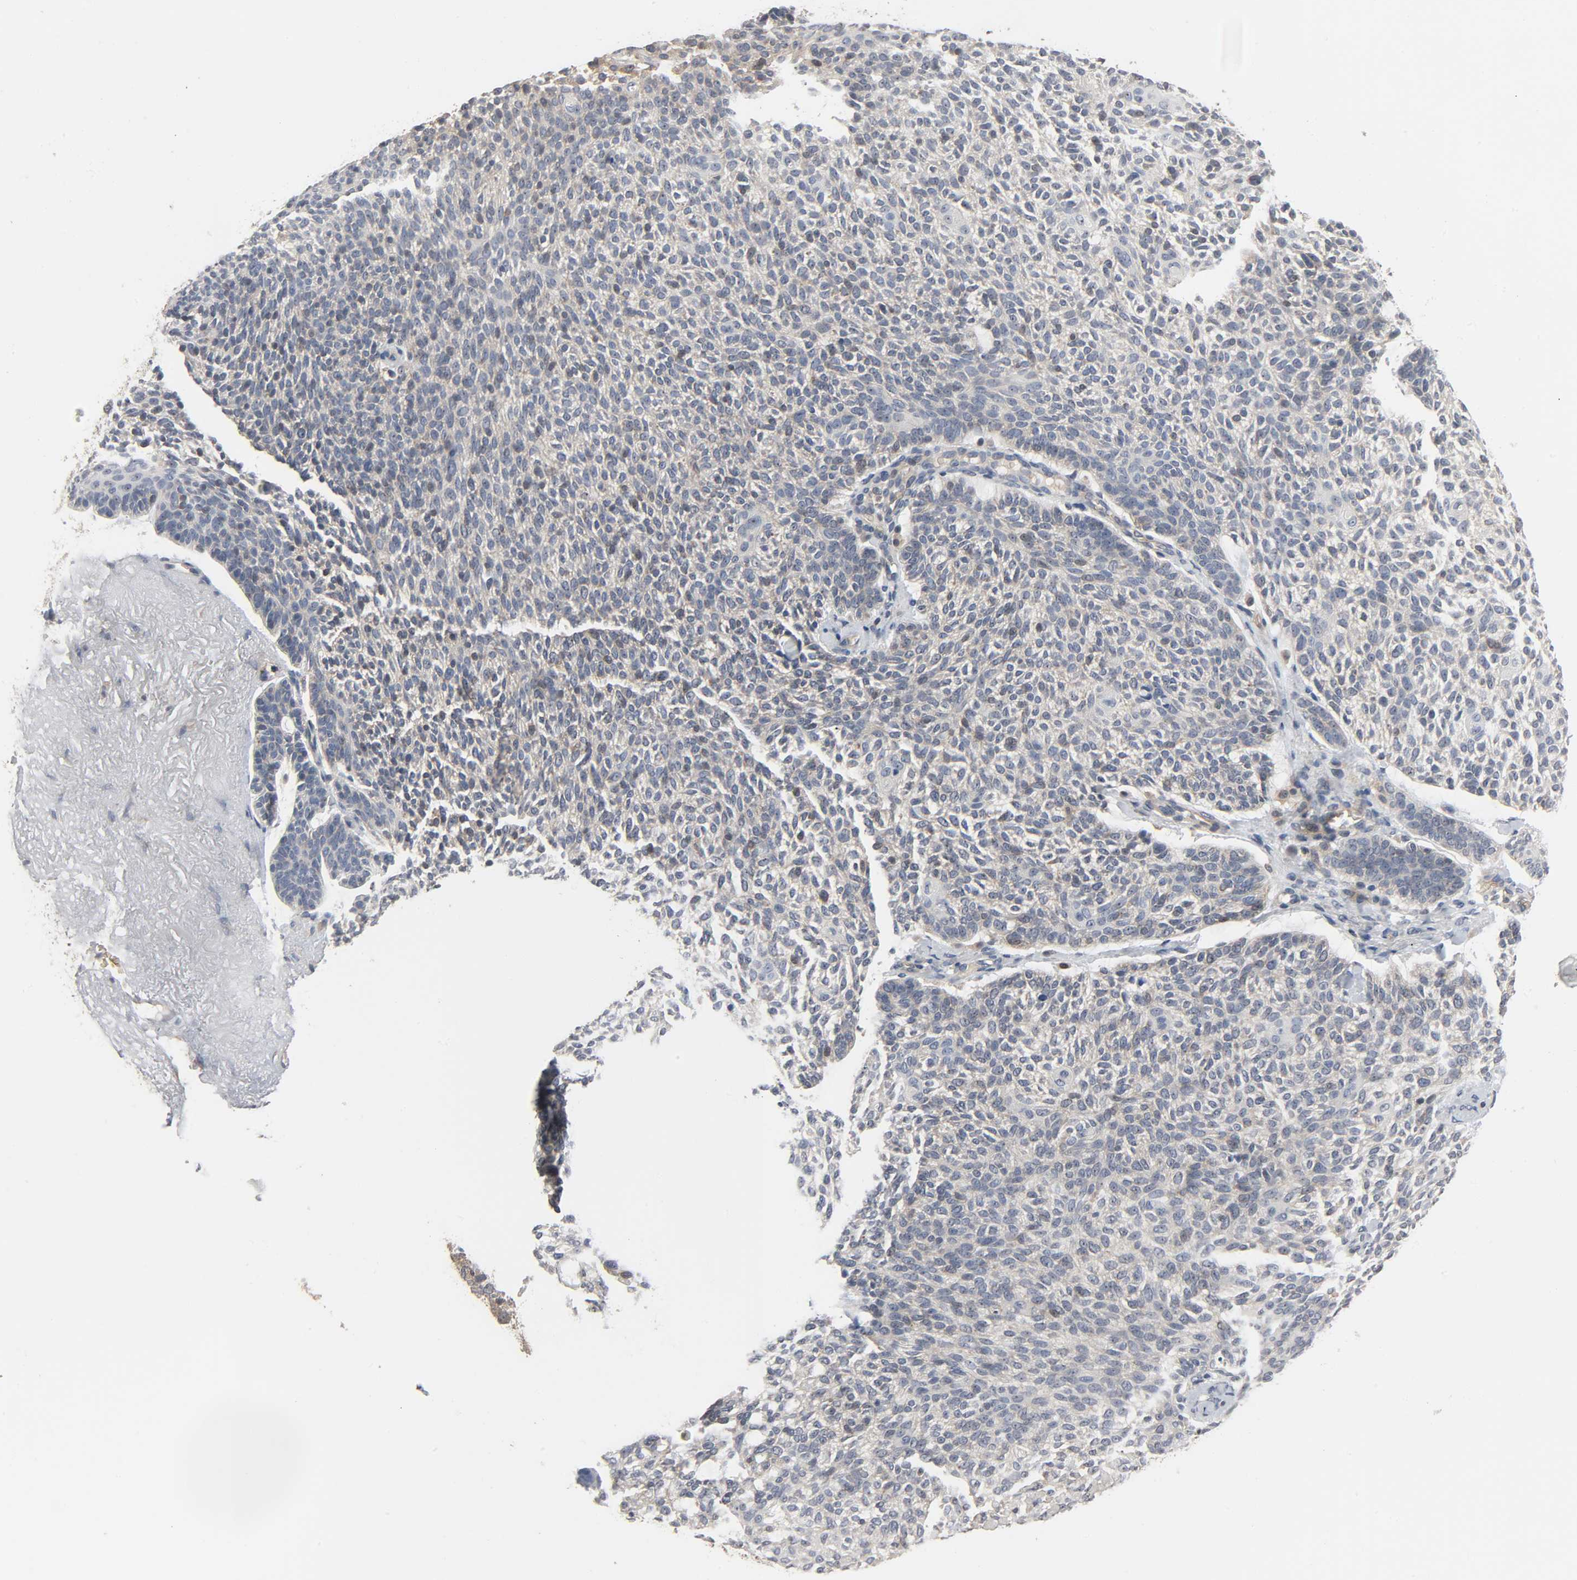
{"staining": {"intensity": "weak", "quantity": ">75%", "location": "cytoplasmic/membranous,nuclear"}, "tissue": "skin cancer", "cell_type": "Tumor cells", "image_type": "cancer", "snomed": [{"axis": "morphology", "description": "Normal tissue, NOS"}, {"axis": "morphology", "description": "Basal cell carcinoma"}, {"axis": "topography", "description": "Skin"}], "caption": "The image displays a brown stain indicating the presence of a protein in the cytoplasmic/membranous and nuclear of tumor cells in skin cancer.", "gene": "PLEKHA2", "patient": {"sex": "female", "age": 70}}